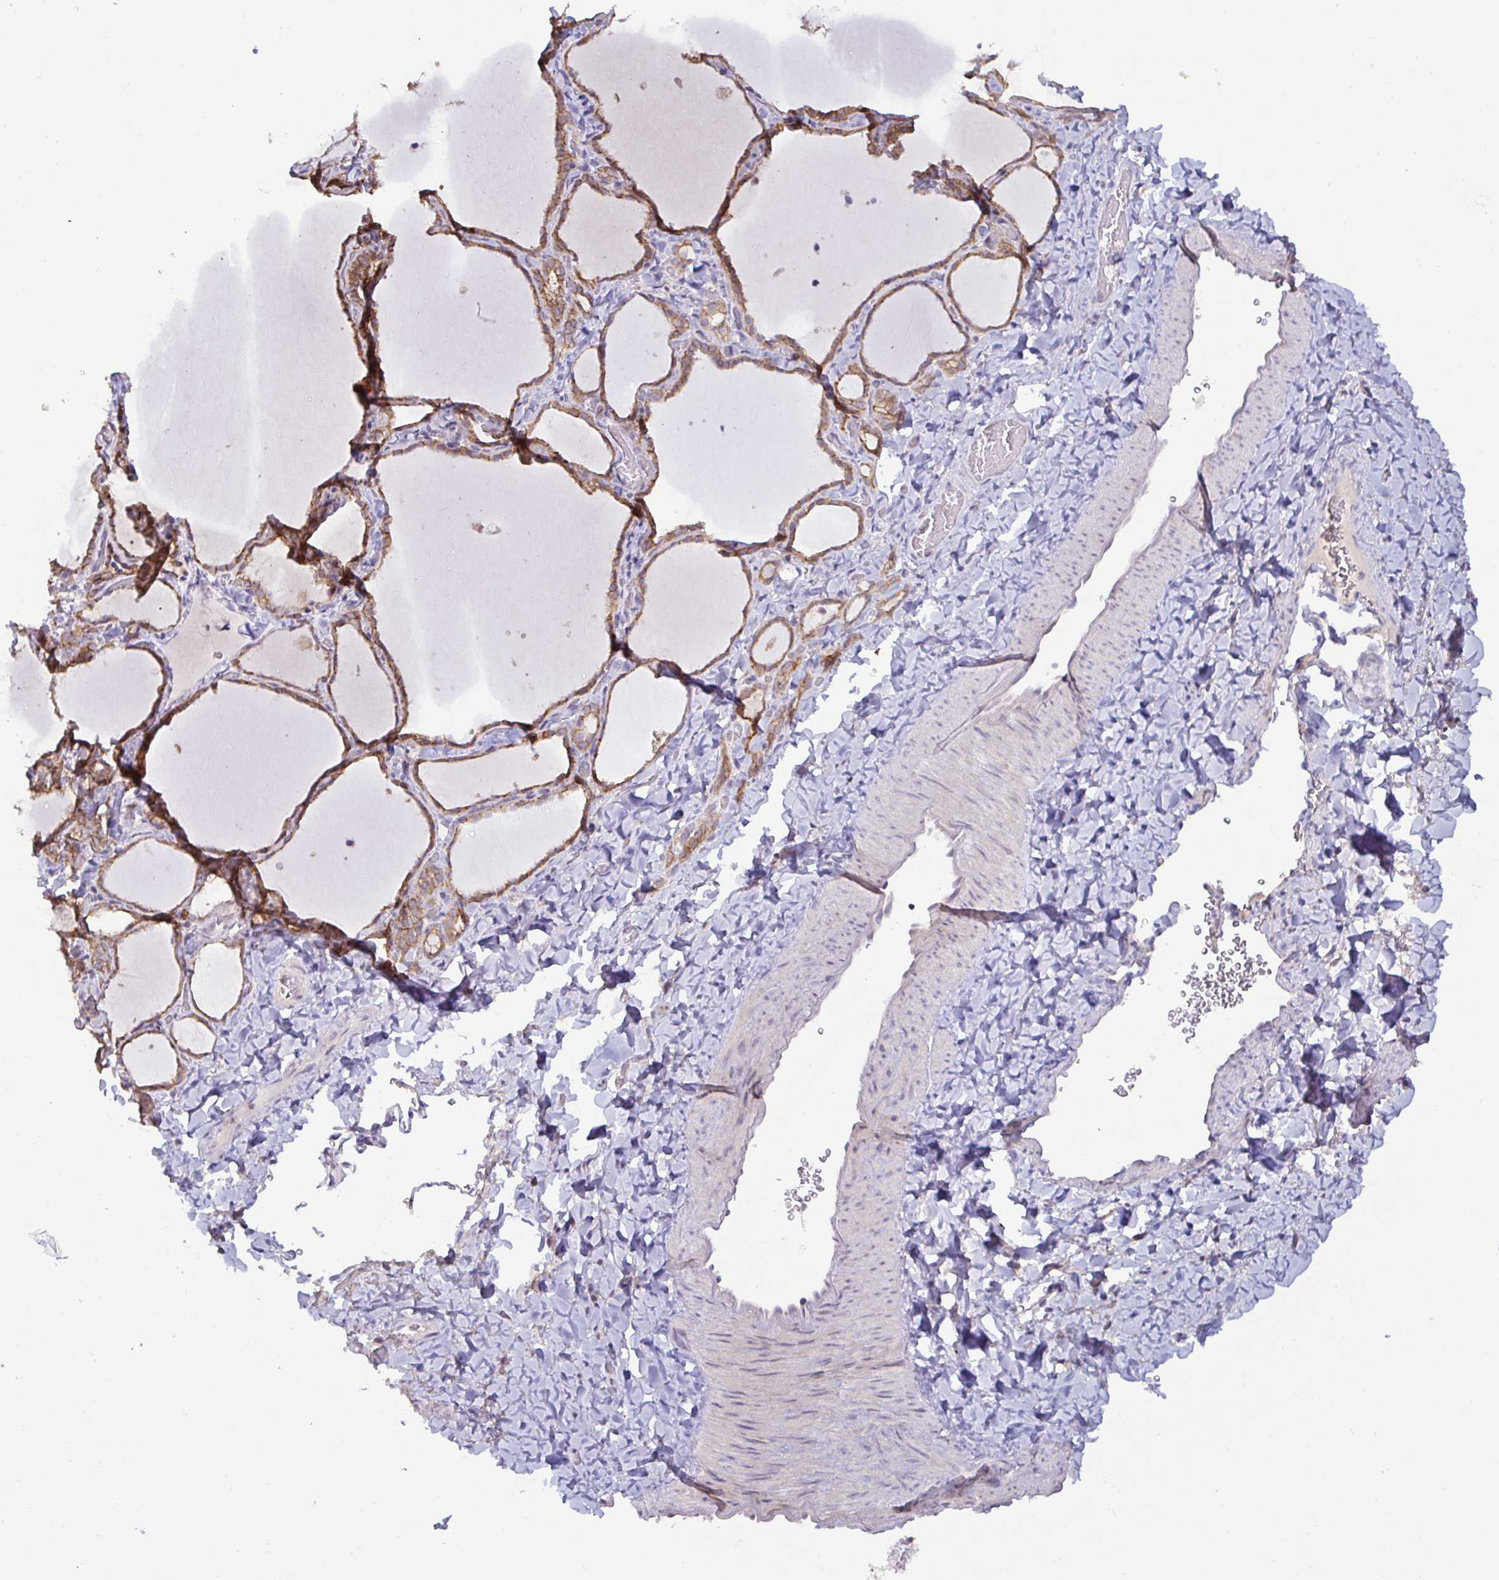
{"staining": {"intensity": "moderate", "quantity": ">75%", "location": "cytoplasmic/membranous"}, "tissue": "thyroid gland", "cell_type": "Glandular cells", "image_type": "normal", "snomed": [{"axis": "morphology", "description": "Normal tissue, NOS"}, {"axis": "topography", "description": "Thyroid gland"}], "caption": "Immunohistochemical staining of normal thyroid gland shows moderate cytoplasmic/membranous protein expression in about >75% of glandular cells.", "gene": "GSTM1", "patient": {"sex": "female", "age": 22}}